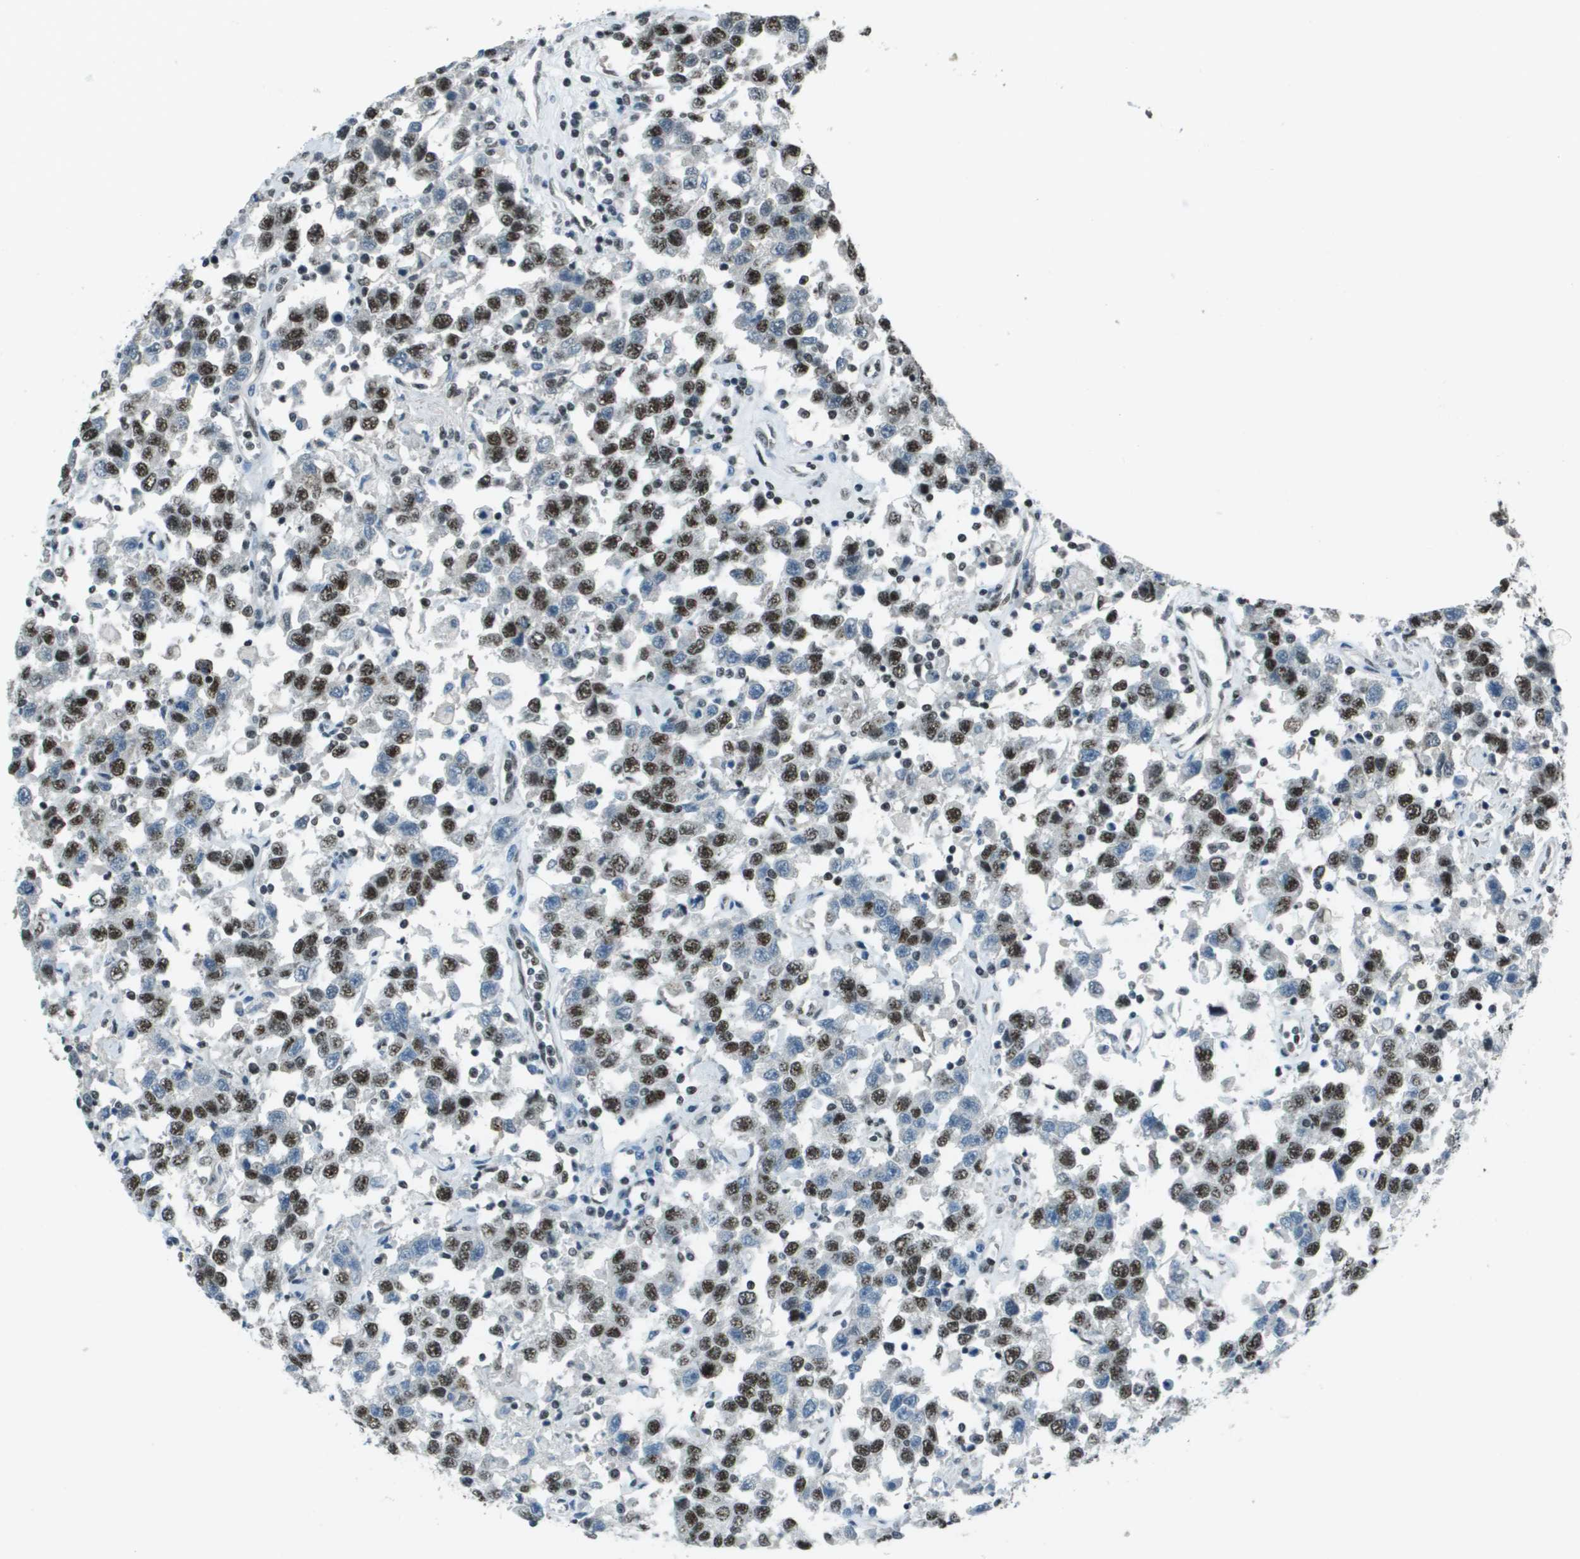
{"staining": {"intensity": "moderate", "quantity": ">75%", "location": "nuclear"}, "tissue": "testis cancer", "cell_type": "Tumor cells", "image_type": "cancer", "snomed": [{"axis": "morphology", "description": "Seminoma, NOS"}, {"axis": "topography", "description": "Testis"}], "caption": "Moderate nuclear positivity for a protein is seen in about >75% of tumor cells of seminoma (testis) using immunohistochemistry.", "gene": "DEPDC1", "patient": {"sex": "male", "age": 41}}